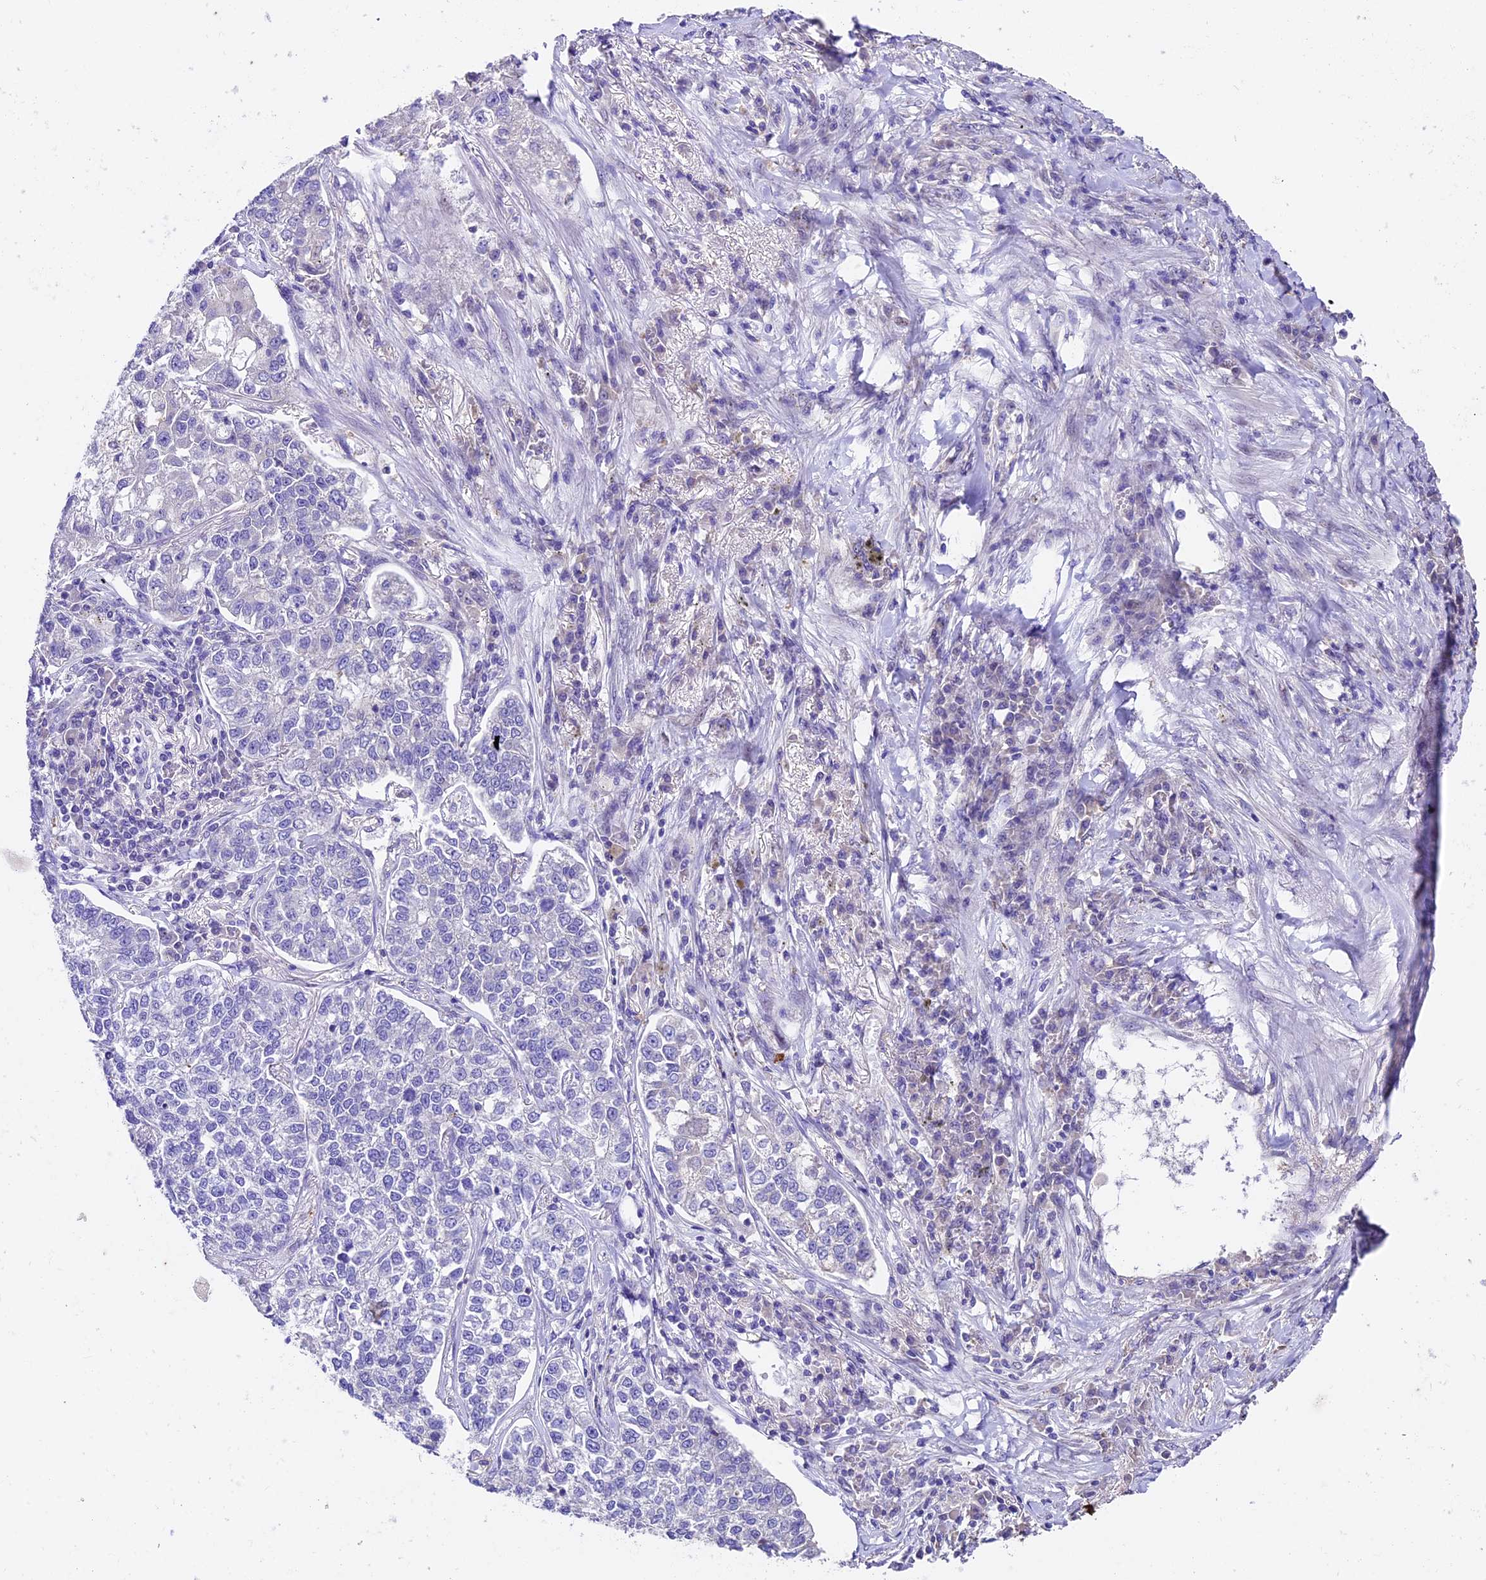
{"staining": {"intensity": "negative", "quantity": "none", "location": "none"}, "tissue": "lung cancer", "cell_type": "Tumor cells", "image_type": "cancer", "snomed": [{"axis": "morphology", "description": "Adenocarcinoma, NOS"}, {"axis": "topography", "description": "Lung"}], "caption": "The histopathology image exhibits no staining of tumor cells in lung cancer. (Brightfield microscopy of DAB (3,3'-diaminobenzidine) IHC at high magnification).", "gene": "SBNO2", "patient": {"sex": "male", "age": 49}}